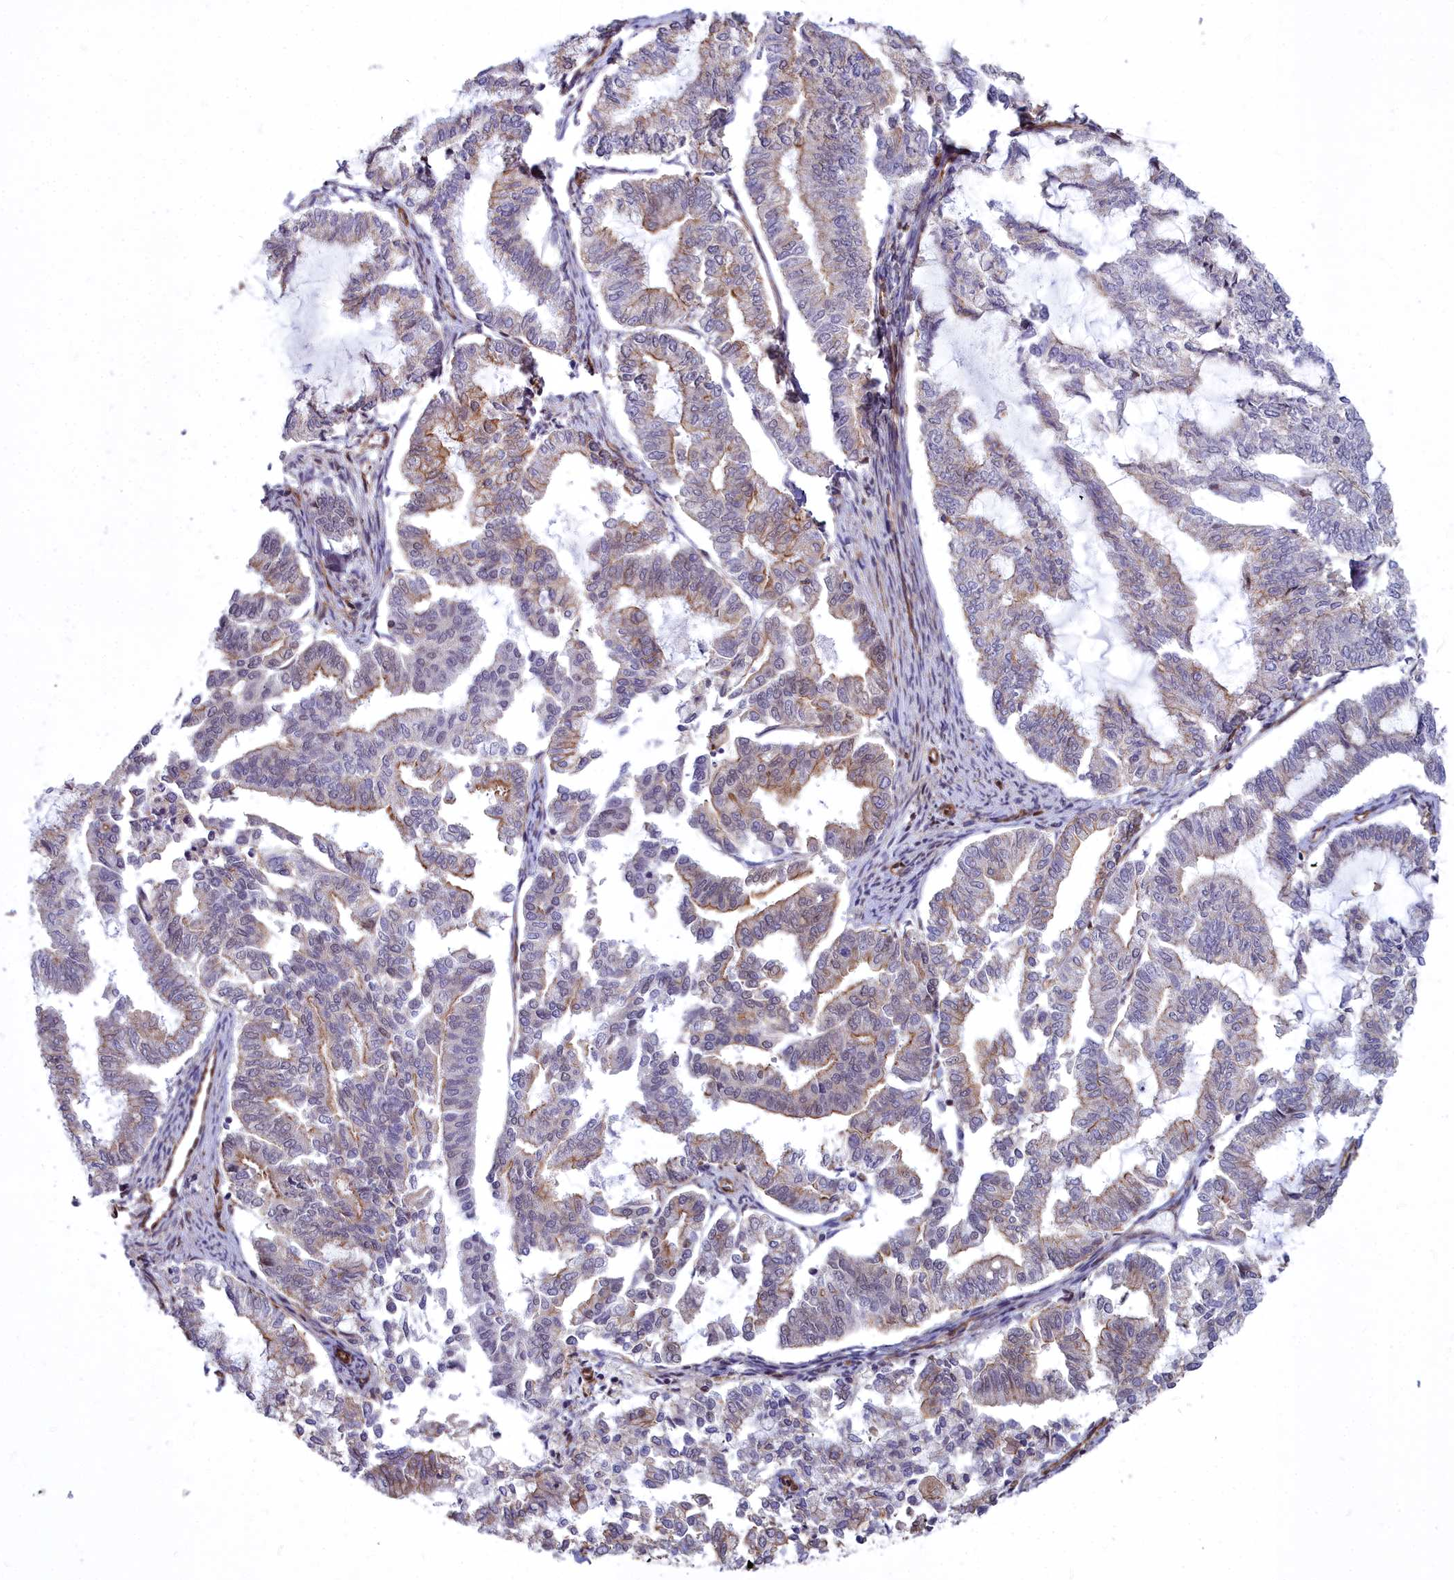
{"staining": {"intensity": "weak", "quantity": "<25%", "location": "cytoplasmic/membranous"}, "tissue": "endometrial cancer", "cell_type": "Tumor cells", "image_type": "cancer", "snomed": [{"axis": "morphology", "description": "Adenocarcinoma, NOS"}, {"axis": "topography", "description": "Endometrium"}], "caption": "Tumor cells are negative for protein expression in human adenocarcinoma (endometrial).", "gene": "YJU2", "patient": {"sex": "female", "age": 79}}